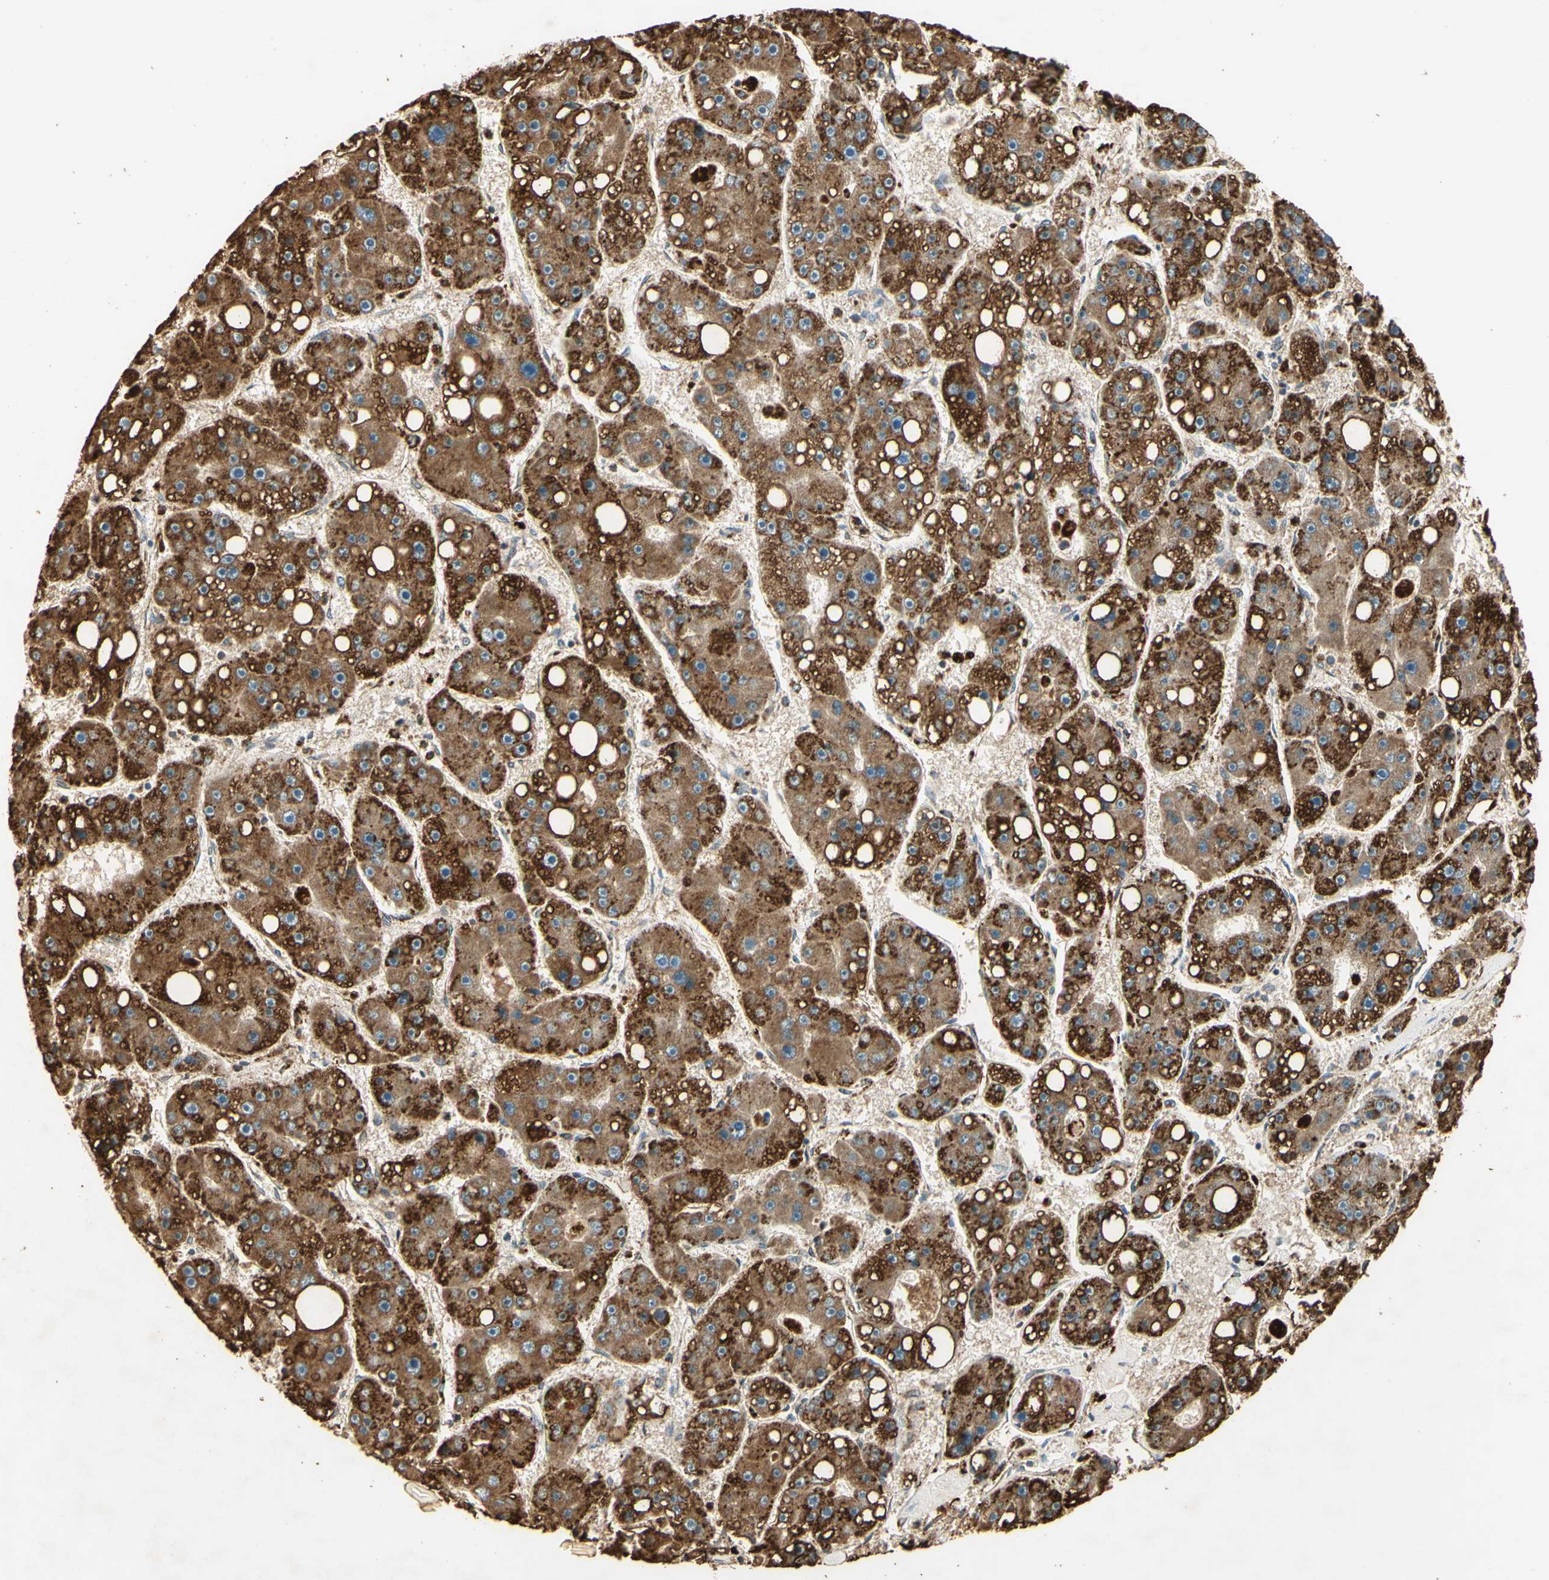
{"staining": {"intensity": "strong", "quantity": "25%-75%", "location": "cytoplasmic/membranous"}, "tissue": "liver cancer", "cell_type": "Tumor cells", "image_type": "cancer", "snomed": [{"axis": "morphology", "description": "Carcinoma, Hepatocellular, NOS"}, {"axis": "topography", "description": "Liver"}], "caption": "A high-resolution image shows immunohistochemistry (IHC) staining of liver hepatocellular carcinoma, which displays strong cytoplasmic/membranous expression in approximately 25%-75% of tumor cells.", "gene": "ARHGEF17", "patient": {"sex": "female", "age": 61}}